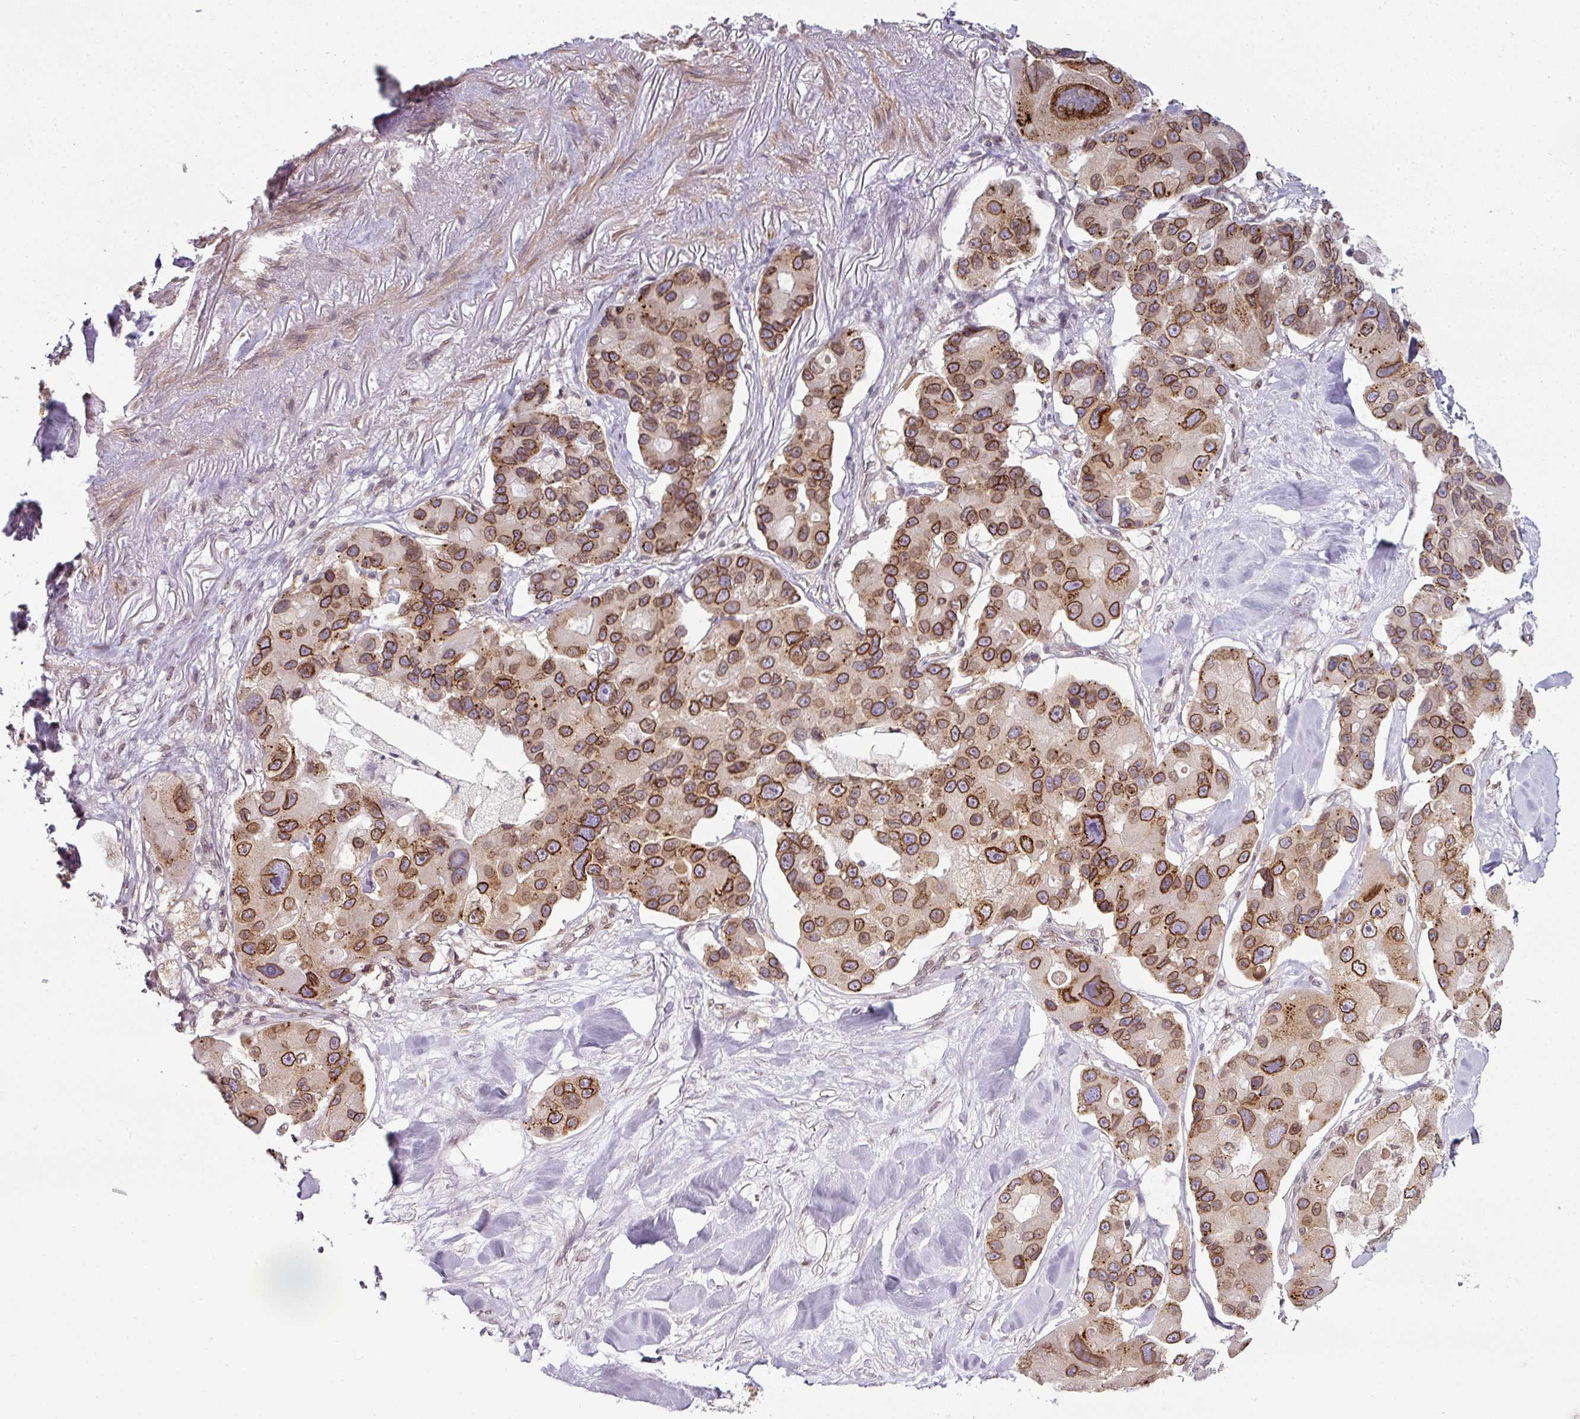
{"staining": {"intensity": "strong", "quantity": ">75%", "location": "cytoplasmic/membranous,nuclear"}, "tissue": "lung cancer", "cell_type": "Tumor cells", "image_type": "cancer", "snomed": [{"axis": "morphology", "description": "Adenocarcinoma, NOS"}, {"axis": "topography", "description": "Lung"}], "caption": "The micrograph demonstrates a brown stain indicating the presence of a protein in the cytoplasmic/membranous and nuclear of tumor cells in lung cancer (adenocarcinoma). The staining is performed using DAB (3,3'-diaminobenzidine) brown chromogen to label protein expression. The nuclei are counter-stained blue using hematoxylin.", "gene": "RANGAP1", "patient": {"sex": "female", "age": 54}}